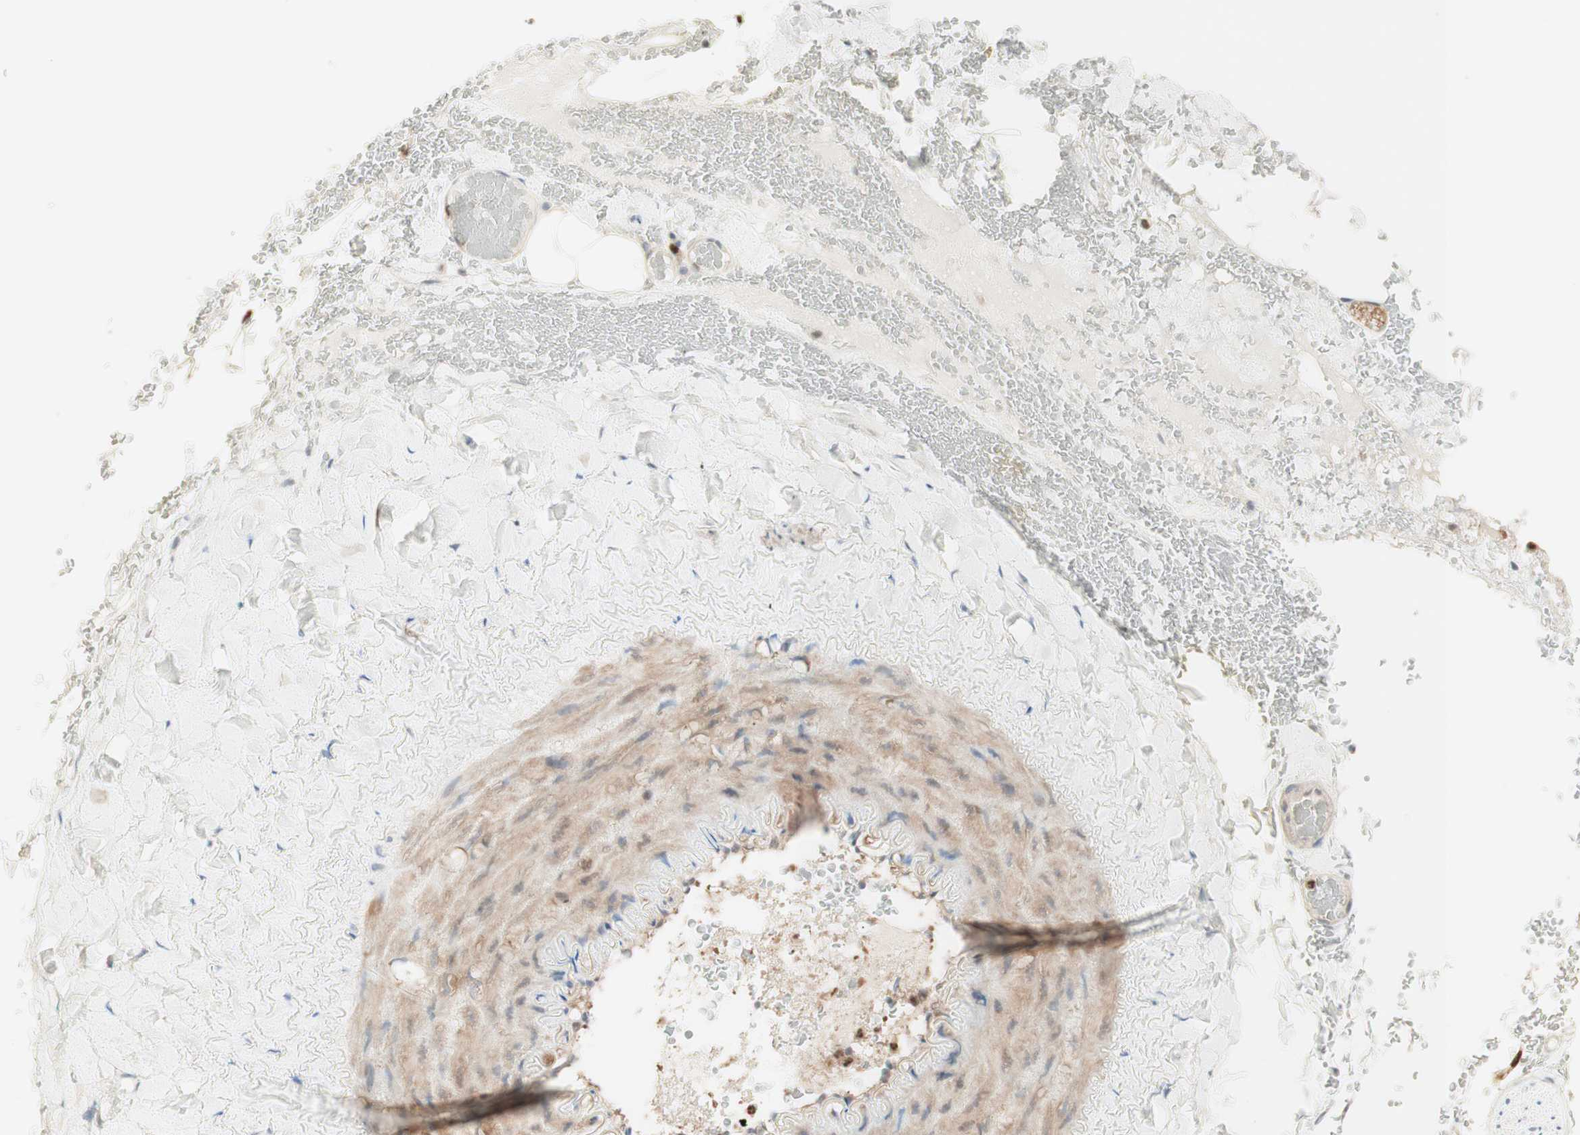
{"staining": {"intensity": "negative", "quantity": "none", "location": "none"}, "tissue": "adipose tissue", "cell_type": "Adipocytes", "image_type": "normal", "snomed": [{"axis": "morphology", "description": "Normal tissue, NOS"}, {"axis": "topography", "description": "Peripheral nerve tissue"}], "caption": "Protein analysis of normal adipose tissue exhibits no significant positivity in adipocytes.", "gene": "RFNG", "patient": {"sex": "male", "age": 70}}